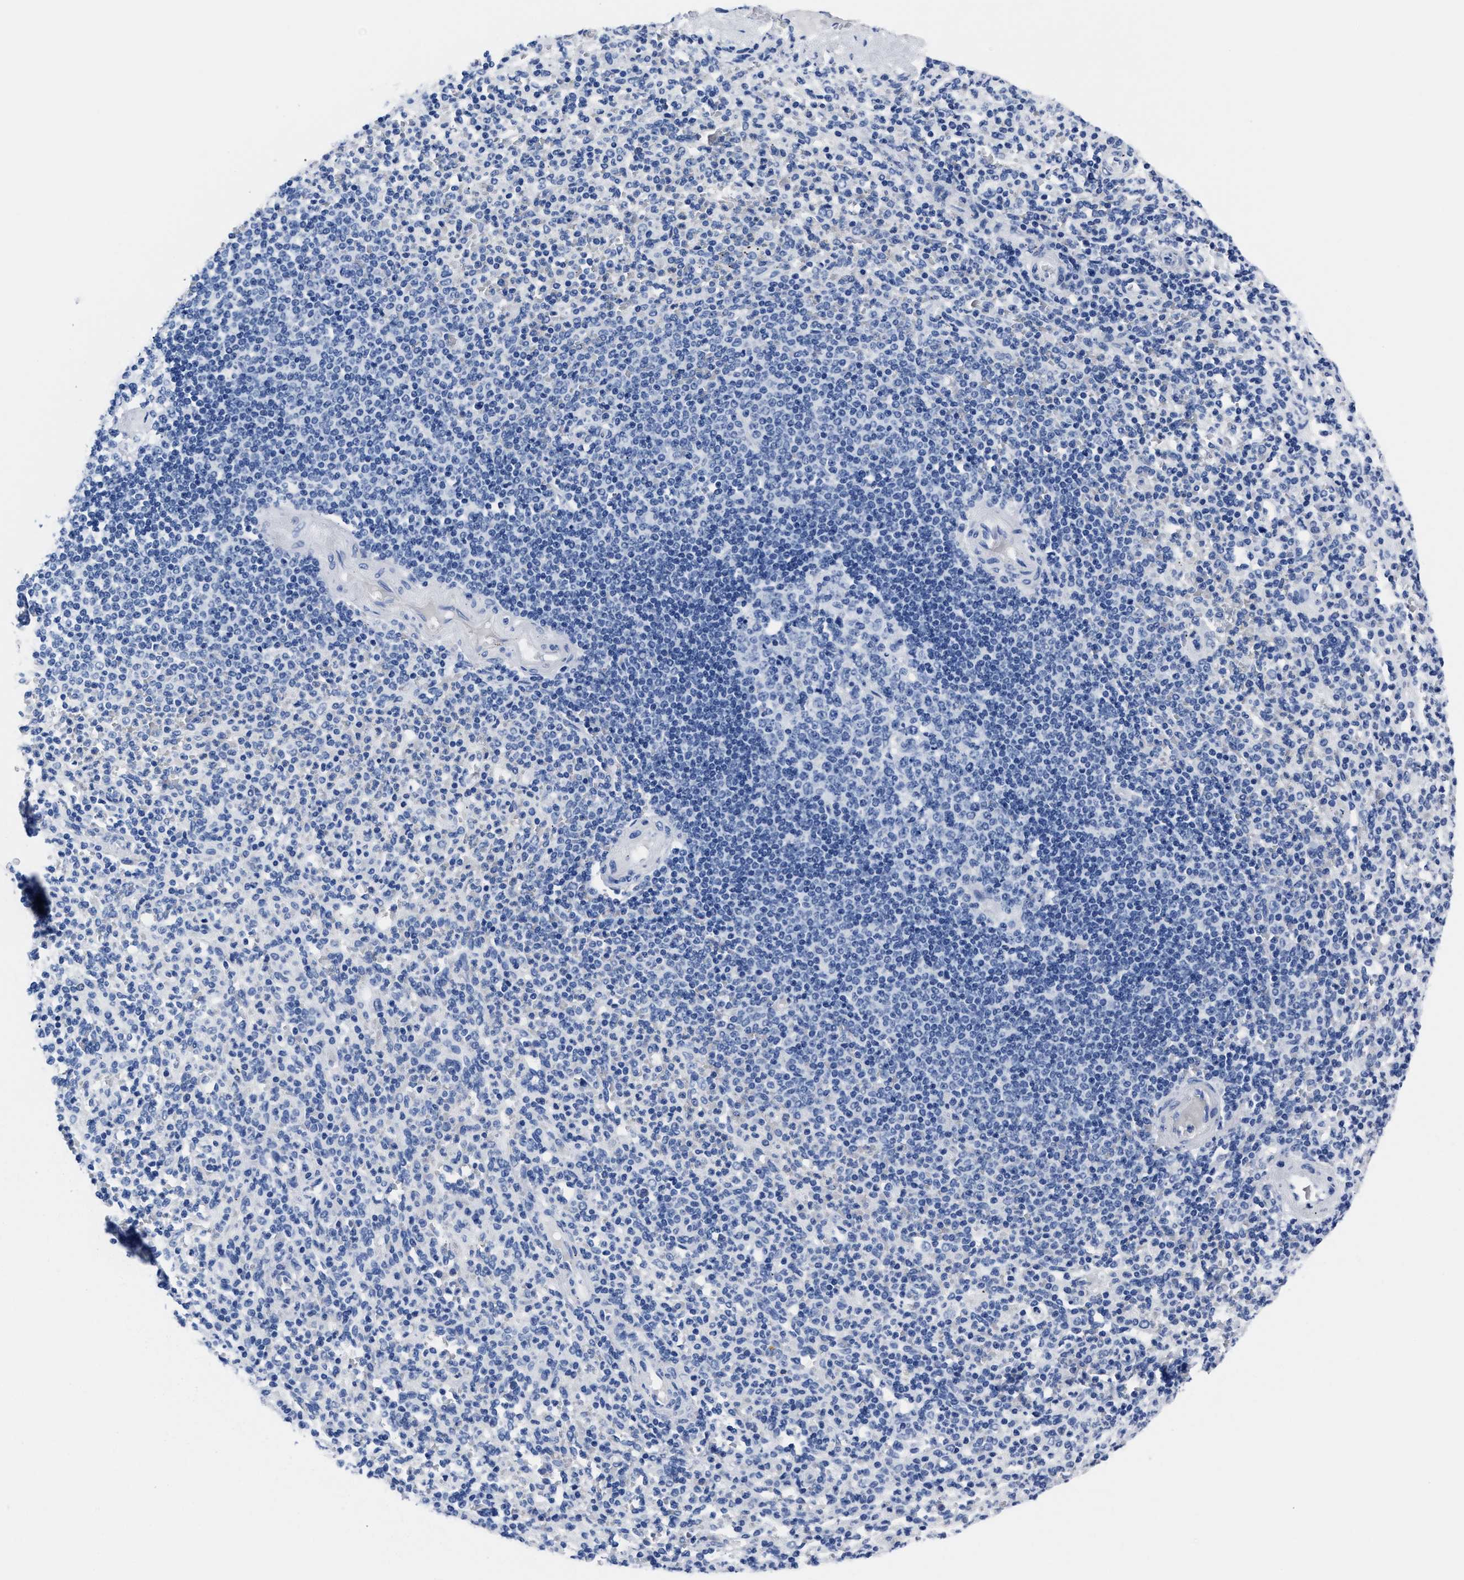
{"staining": {"intensity": "negative", "quantity": "none", "location": "none"}, "tissue": "spleen", "cell_type": "Cells in red pulp", "image_type": "normal", "snomed": [{"axis": "morphology", "description": "Normal tissue, NOS"}, {"axis": "topography", "description": "Spleen"}], "caption": "Image shows no protein staining in cells in red pulp of benign spleen. (DAB (3,3'-diaminobenzidine) IHC, high magnification).", "gene": "ALPG", "patient": {"sex": "male", "age": 36}}